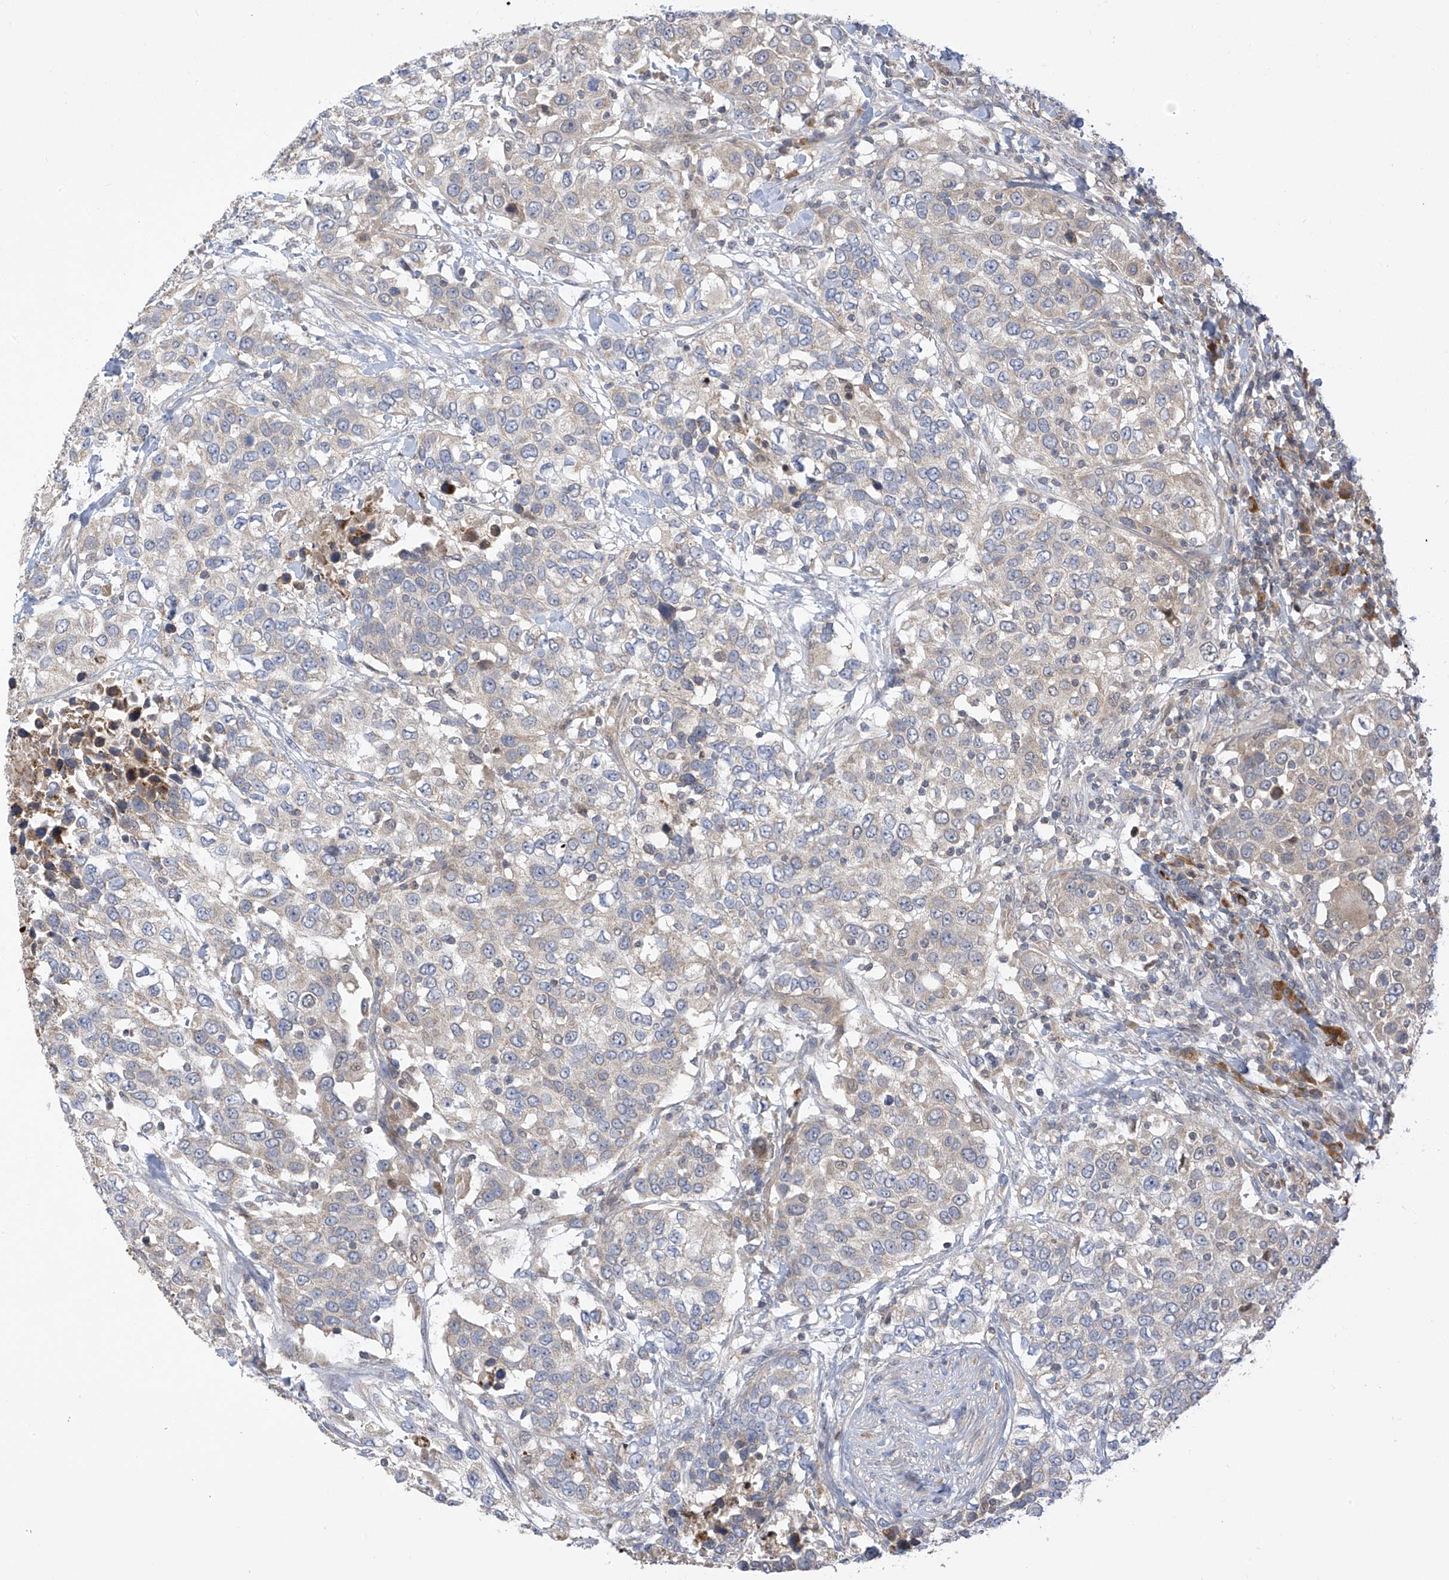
{"staining": {"intensity": "negative", "quantity": "none", "location": "none"}, "tissue": "urothelial cancer", "cell_type": "Tumor cells", "image_type": "cancer", "snomed": [{"axis": "morphology", "description": "Urothelial carcinoma, High grade"}, {"axis": "topography", "description": "Urinary bladder"}], "caption": "Tumor cells are negative for brown protein staining in urothelial cancer.", "gene": "SLCO4A1", "patient": {"sex": "female", "age": 80}}